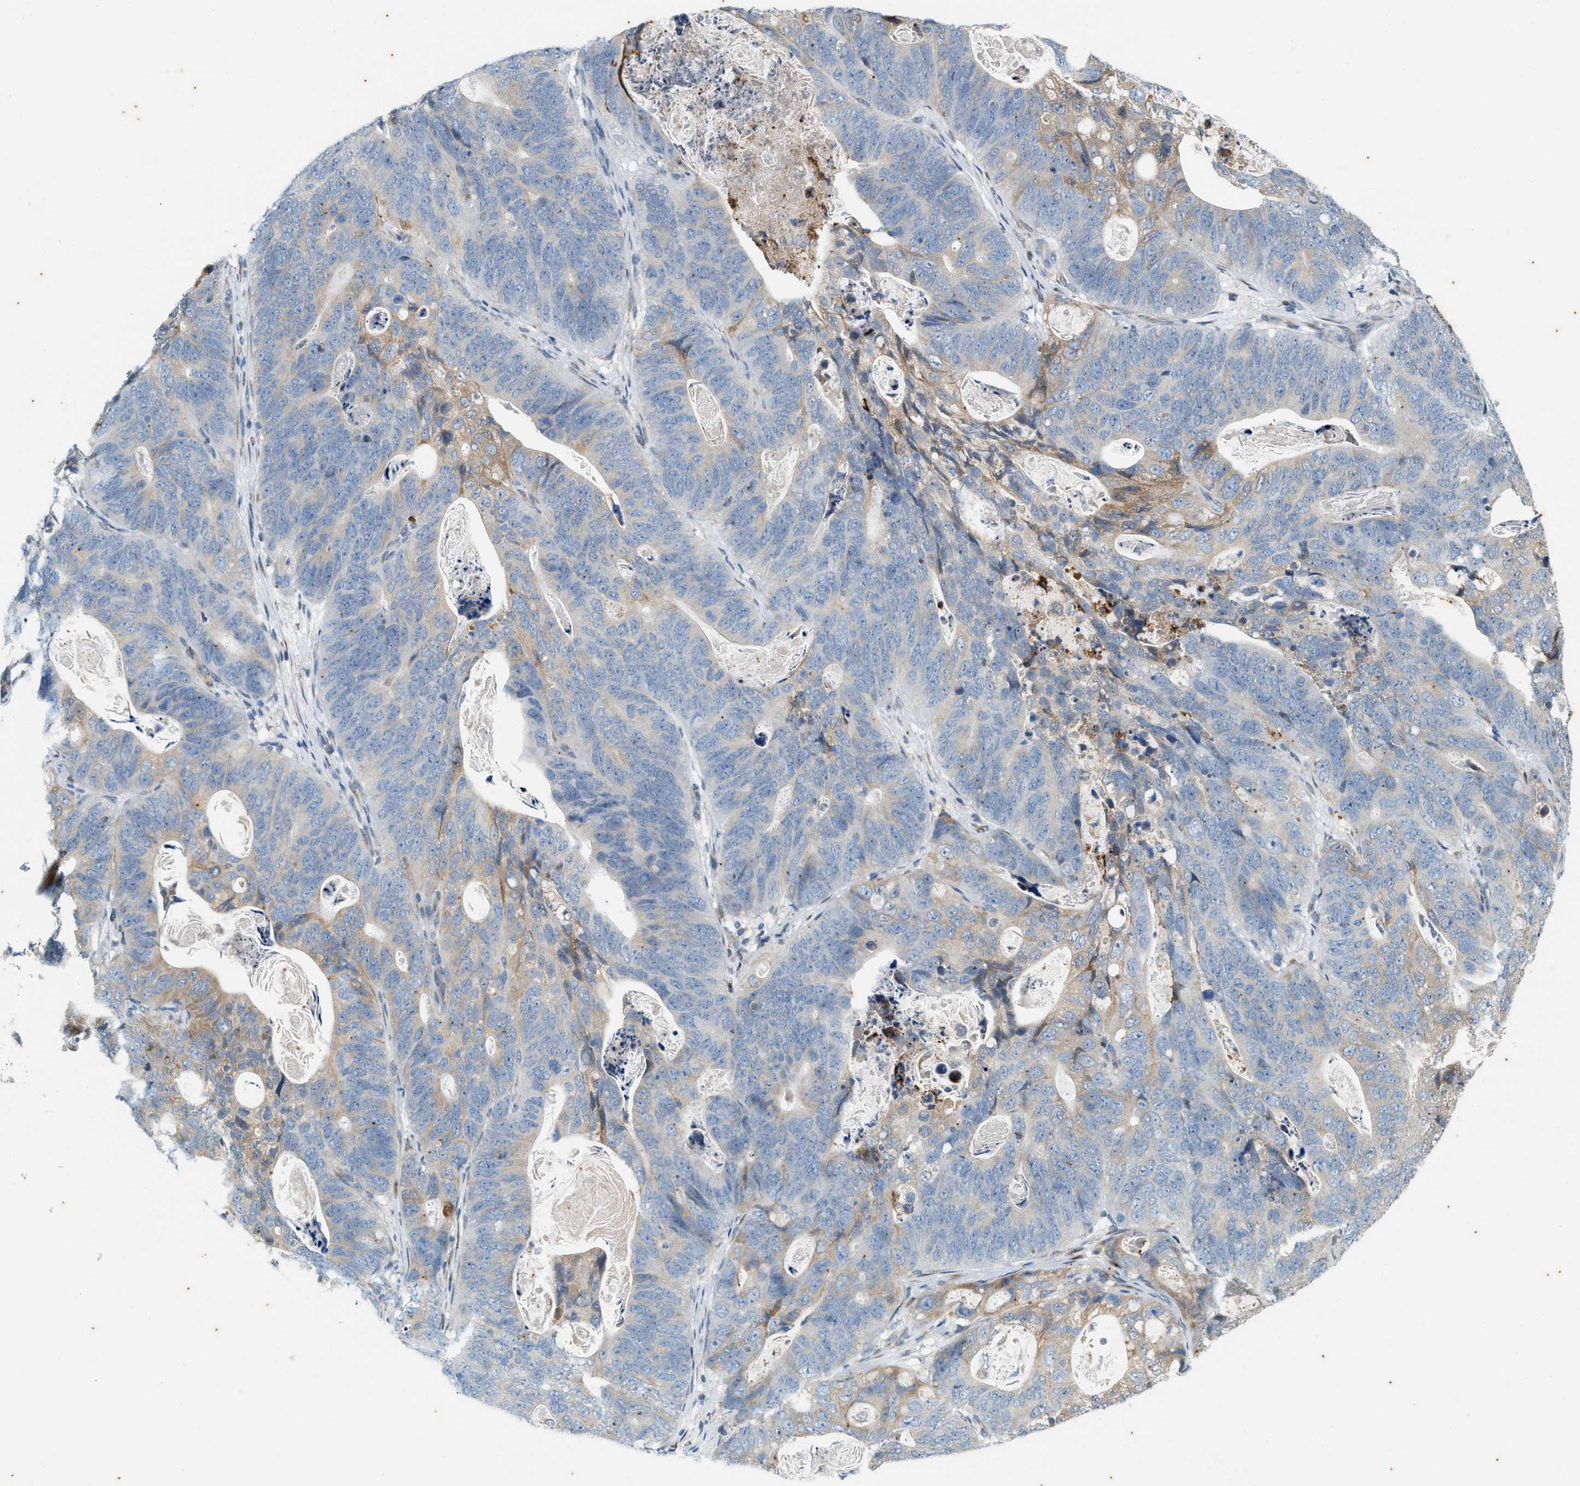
{"staining": {"intensity": "weak", "quantity": "25%-75%", "location": "cytoplasmic/membranous"}, "tissue": "stomach cancer", "cell_type": "Tumor cells", "image_type": "cancer", "snomed": [{"axis": "morphology", "description": "Normal tissue, NOS"}, {"axis": "morphology", "description": "Adenocarcinoma, NOS"}, {"axis": "topography", "description": "Stomach"}], "caption": "A low amount of weak cytoplasmic/membranous staining is appreciated in about 25%-75% of tumor cells in adenocarcinoma (stomach) tissue. (brown staining indicates protein expression, while blue staining denotes nuclei).", "gene": "CHPF2", "patient": {"sex": "female", "age": 89}}